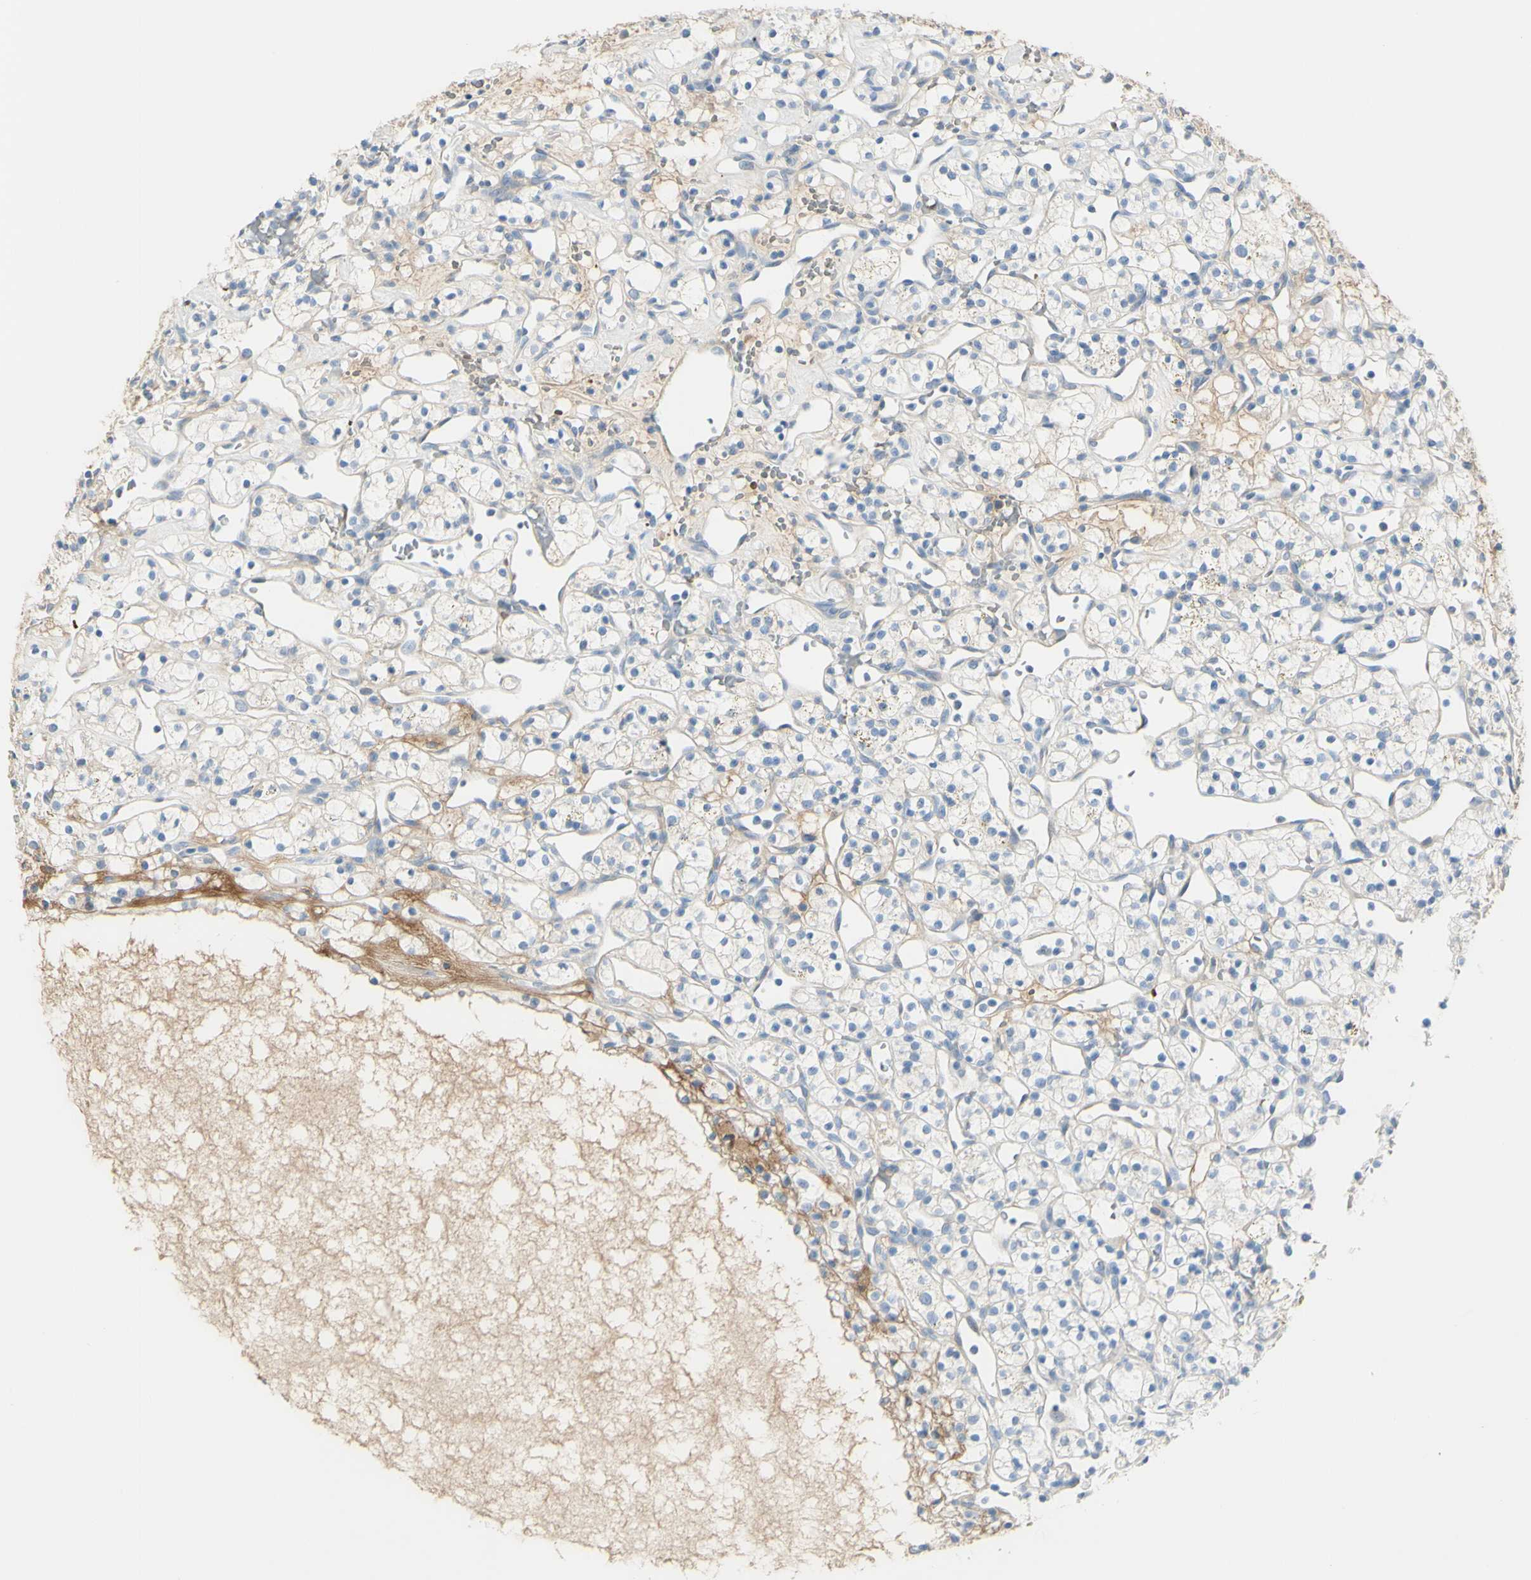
{"staining": {"intensity": "weak", "quantity": "25%-75%", "location": "cytoplasmic/membranous"}, "tissue": "renal cancer", "cell_type": "Tumor cells", "image_type": "cancer", "snomed": [{"axis": "morphology", "description": "Adenocarcinoma, NOS"}, {"axis": "topography", "description": "Kidney"}], "caption": "Protein expression analysis of adenocarcinoma (renal) demonstrates weak cytoplasmic/membranous expression in about 25%-75% of tumor cells.", "gene": "NCBP2L", "patient": {"sex": "female", "age": 60}}